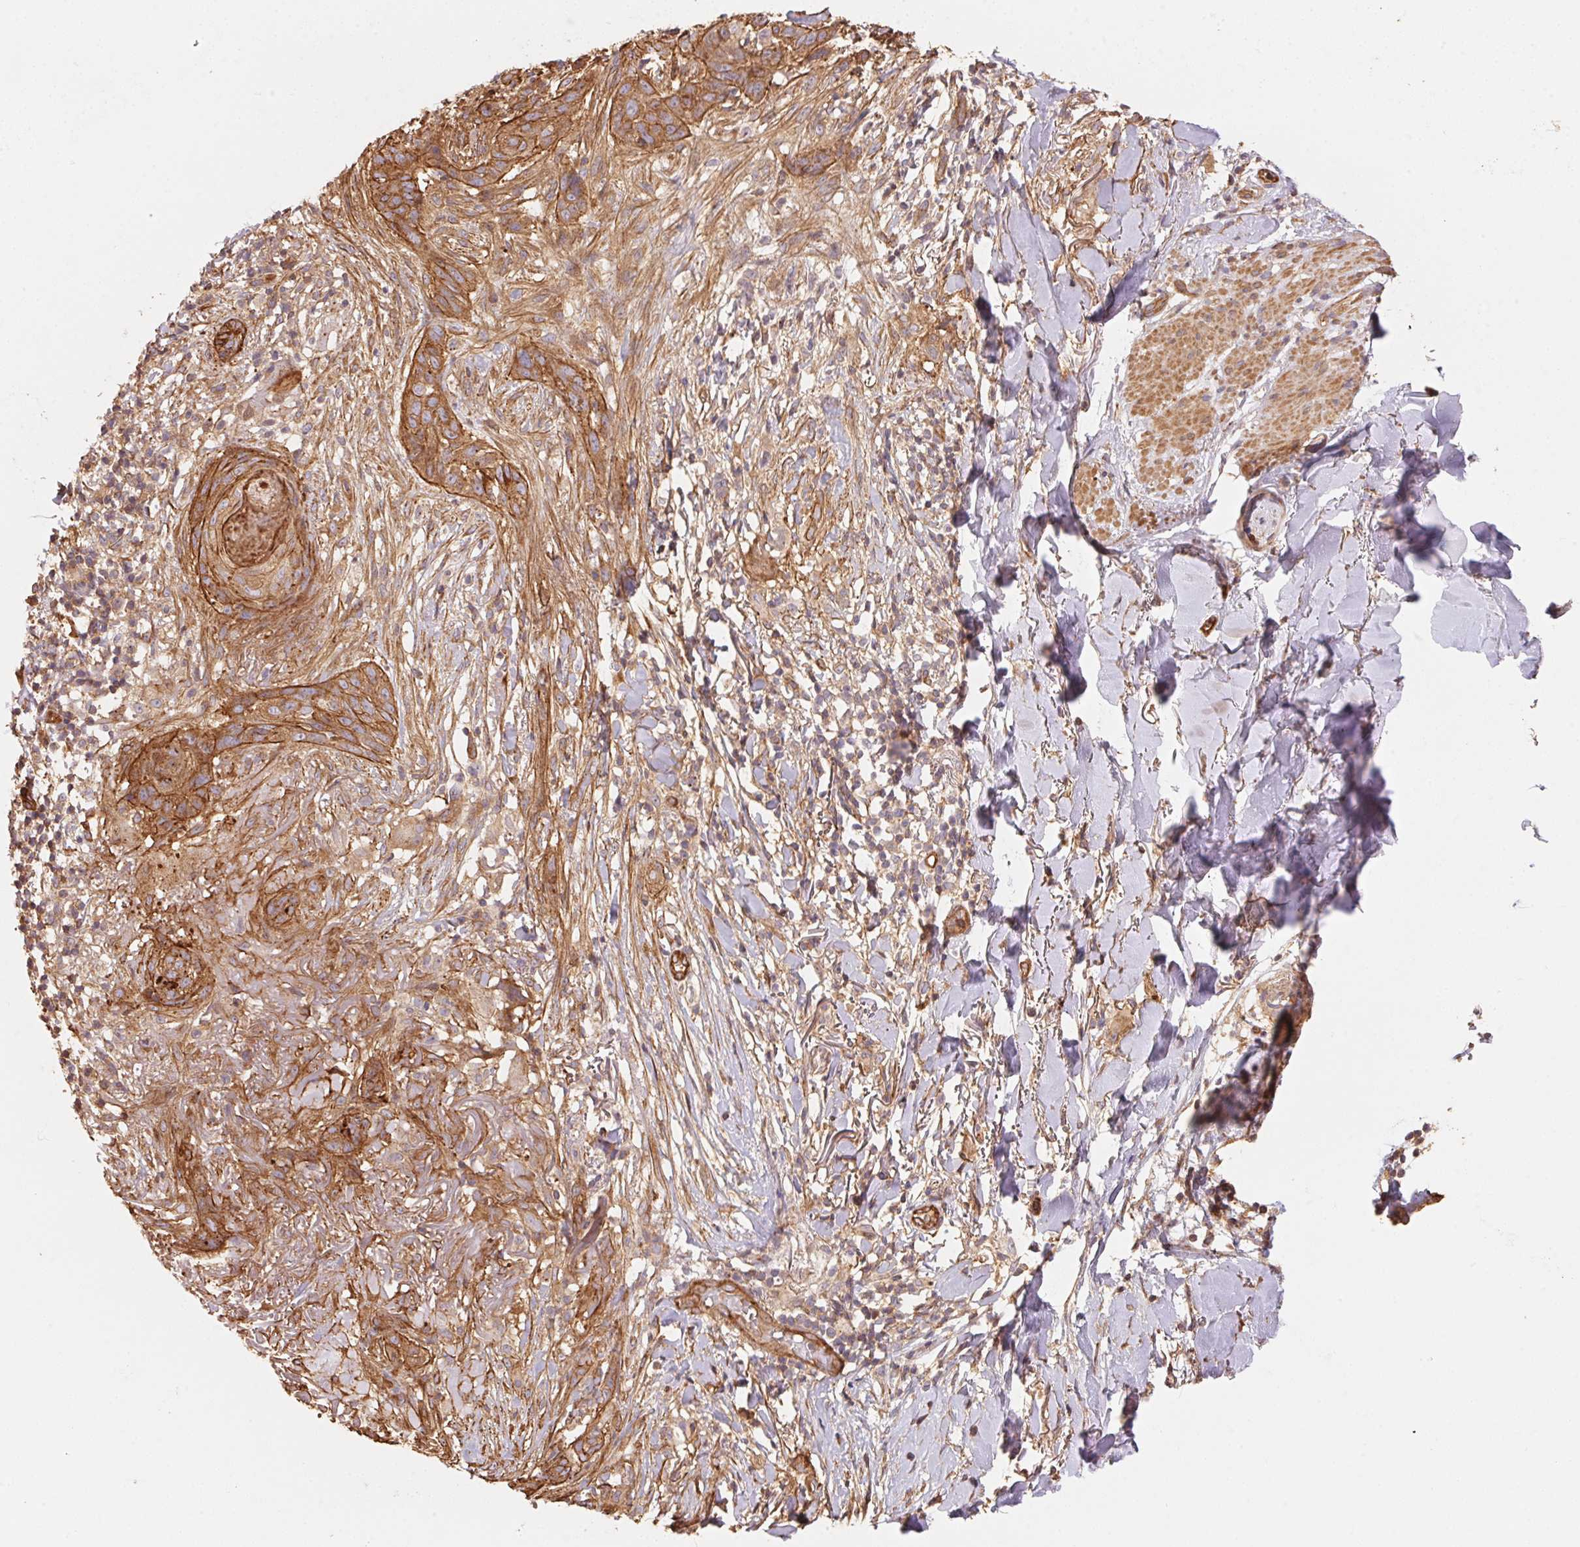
{"staining": {"intensity": "moderate", "quantity": ">75%", "location": "cytoplasmic/membranous"}, "tissue": "skin cancer", "cell_type": "Tumor cells", "image_type": "cancer", "snomed": [{"axis": "morphology", "description": "Normal tissue, NOS"}, {"axis": "morphology", "description": "Basal cell carcinoma"}, {"axis": "topography", "description": "Skin"}], "caption": "A high-resolution histopathology image shows IHC staining of skin basal cell carcinoma, which exhibits moderate cytoplasmic/membranous staining in approximately >75% of tumor cells. Using DAB (brown) and hematoxylin (blue) stains, captured at high magnification using brightfield microscopy.", "gene": "FRAS1", "patient": {"sex": "male", "age": 84}}